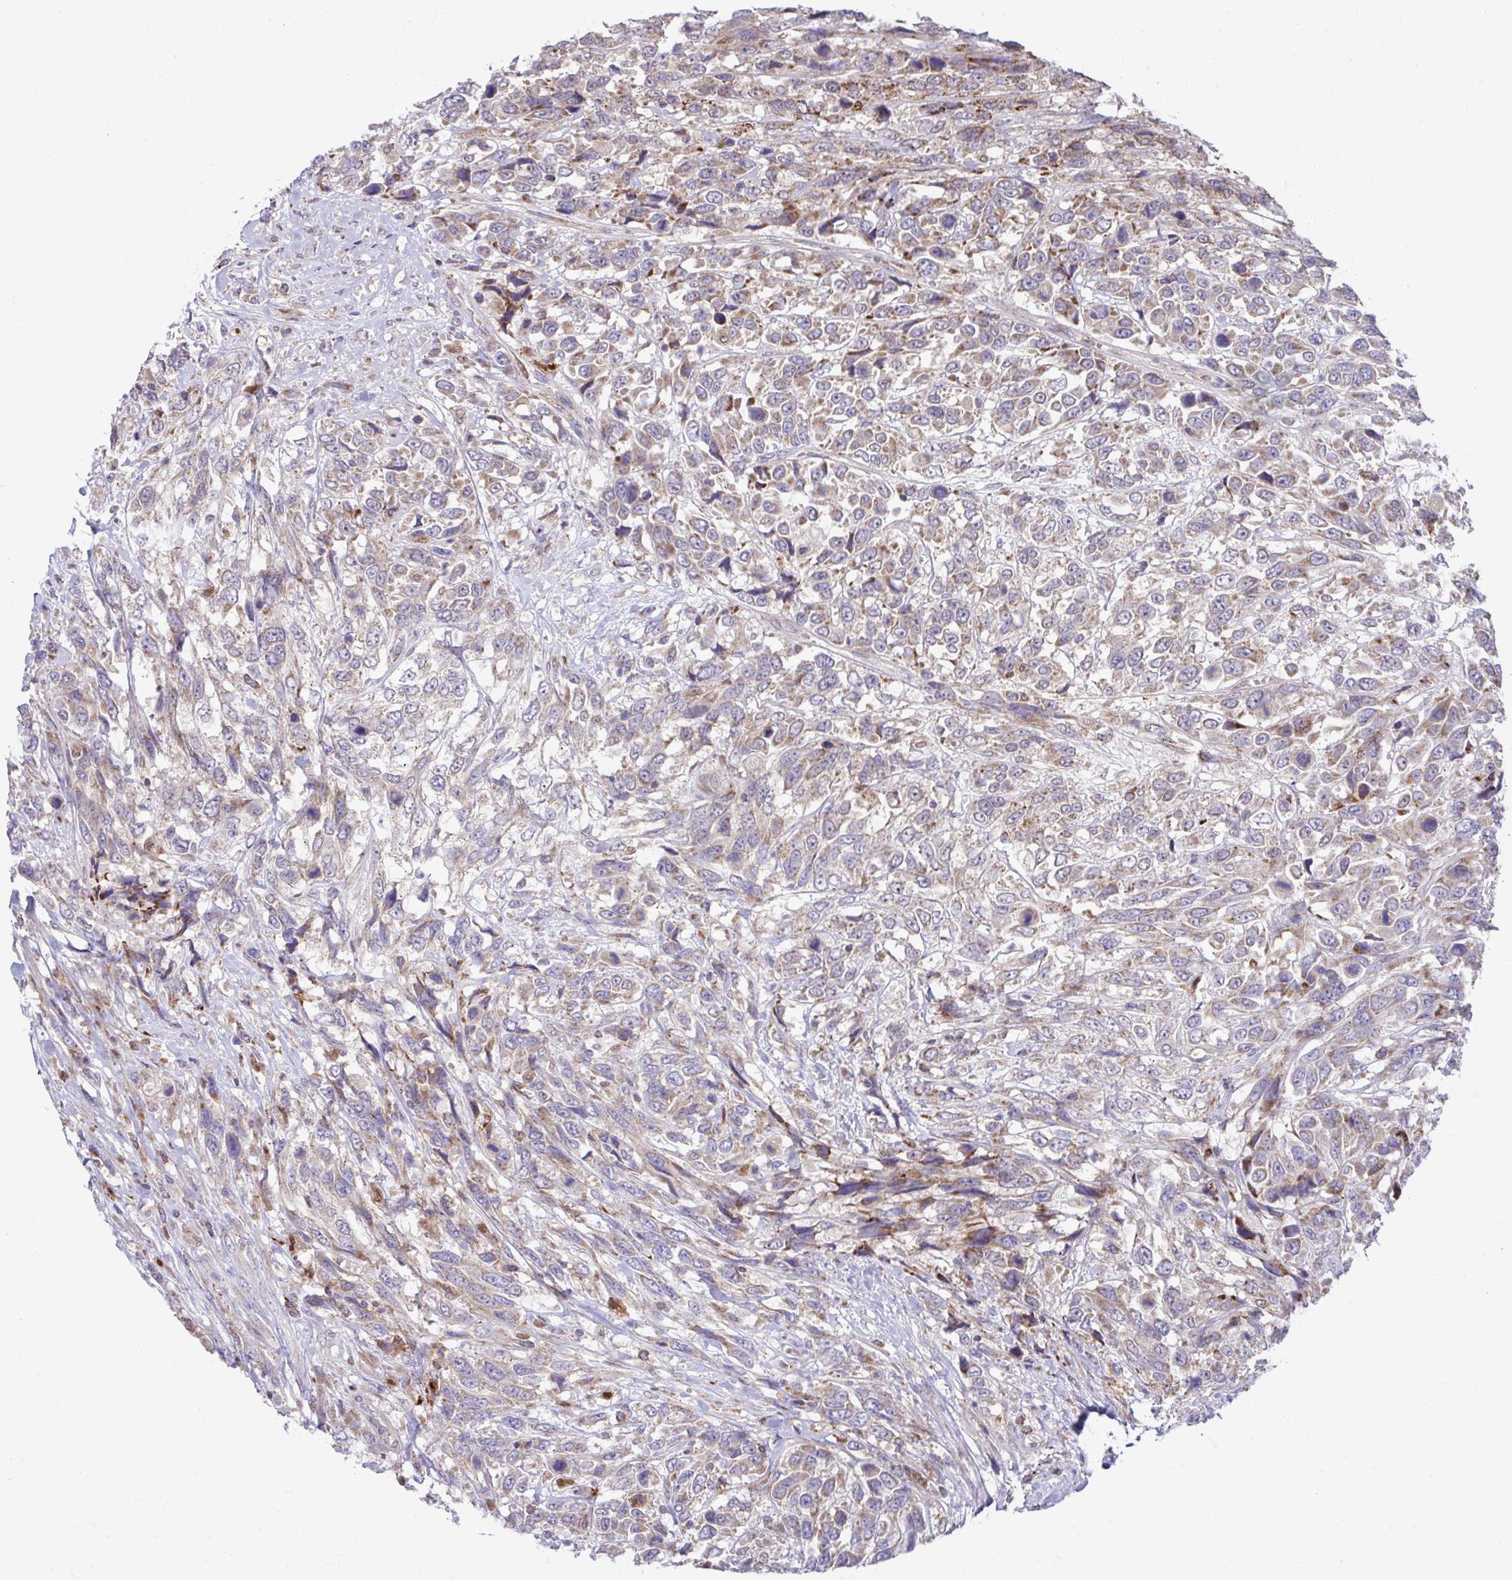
{"staining": {"intensity": "weak", "quantity": ">75%", "location": "cytoplasmic/membranous"}, "tissue": "urothelial cancer", "cell_type": "Tumor cells", "image_type": "cancer", "snomed": [{"axis": "morphology", "description": "Urothelial carcinoma, High grade"}, {"axis": "topography", "description": "Urinary bladder"}], "caption": "The histopathology image demonstrates a brown stain indicating the presence of a protein in the cytoplasmic/membranous of tumor cells in urothelial cancer.", "gene": "C16orf54", "patient": {"sex": "female", "age": 70}}